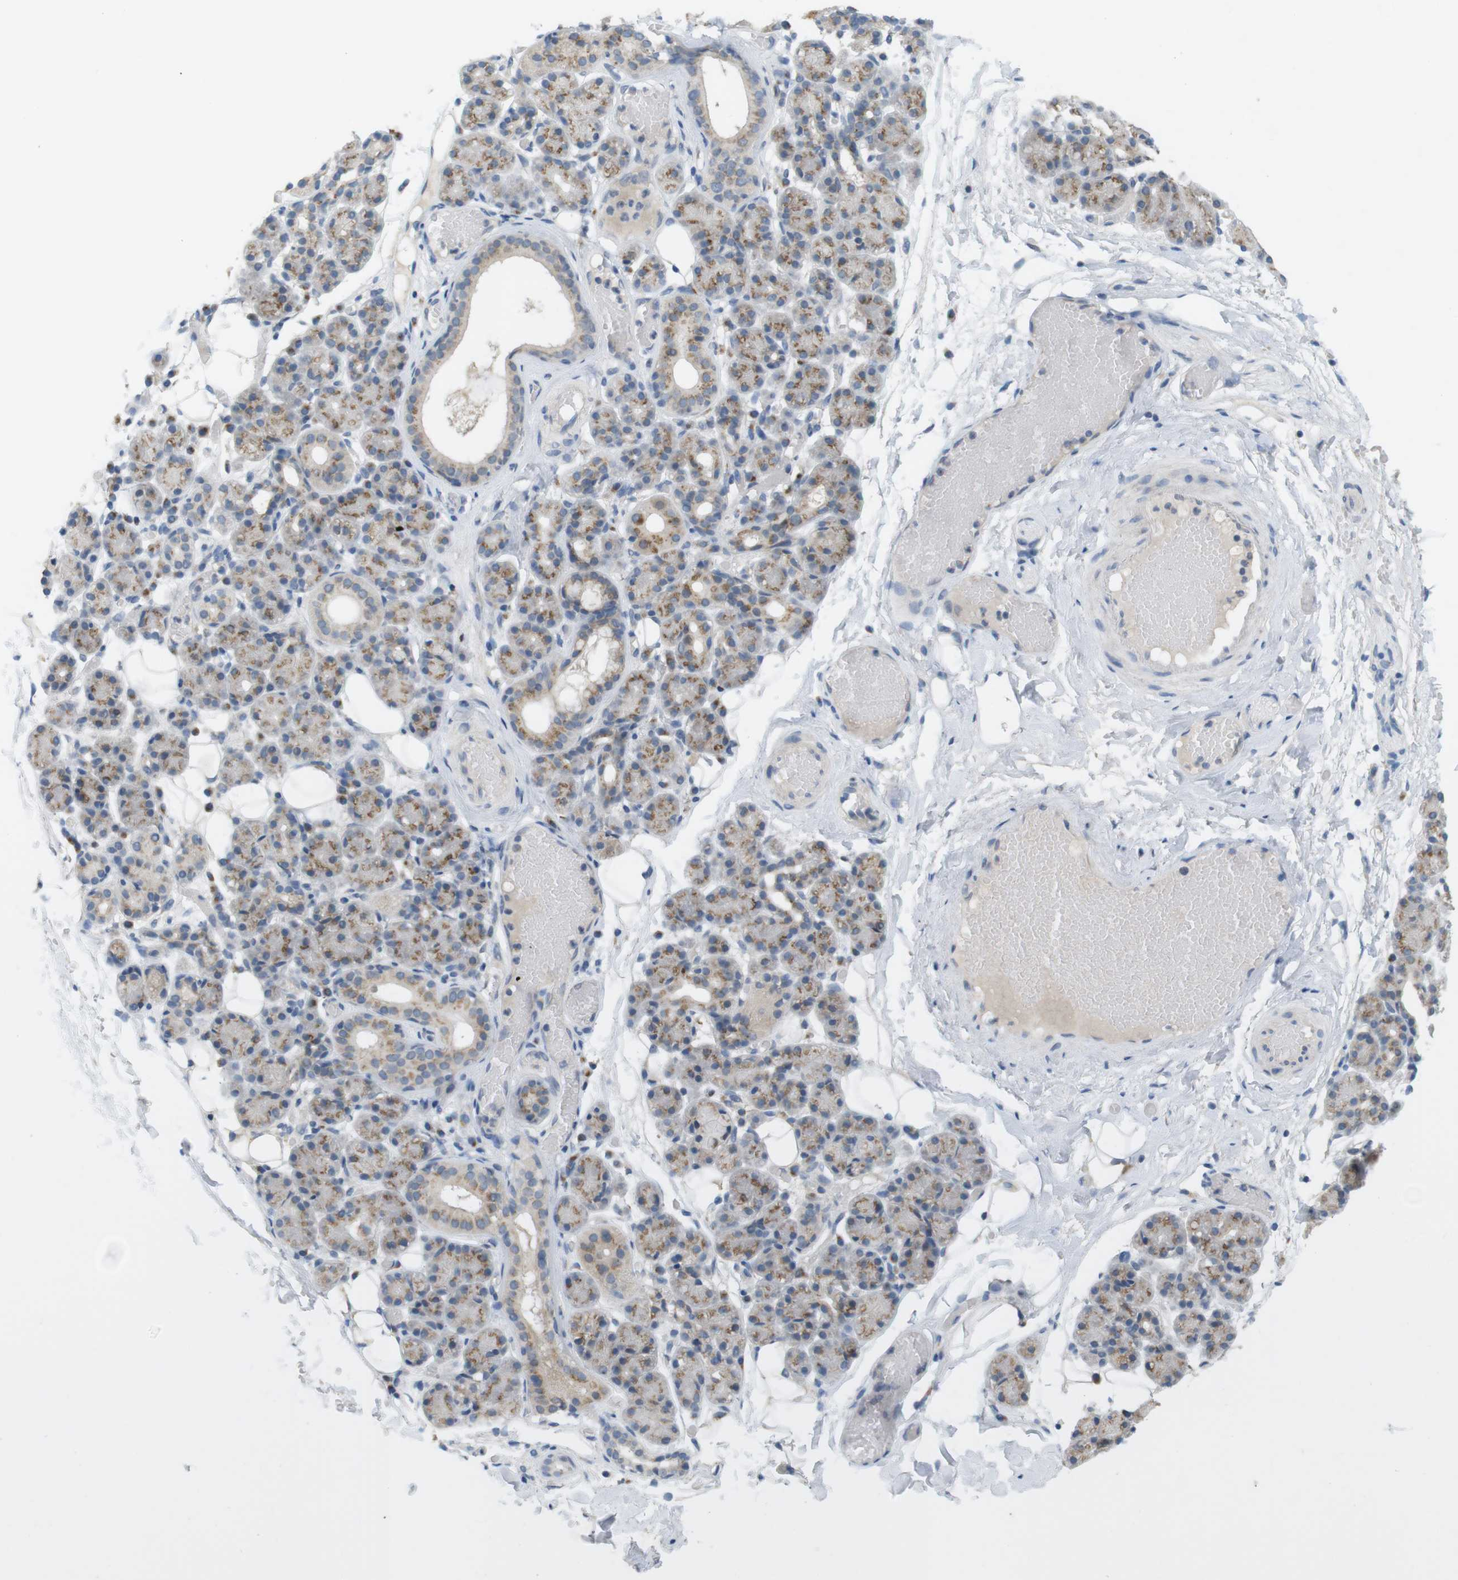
{"staining": {"intensity": "moderate", "quantity": "25%-75%", "location": "cytoplasmic/membranous"}, "tissue": "salivary gland", "cell_type": "Glandular cells", "image_type": "normal", "snomed": [{"axis": "morphology", "description": "Normal tissue, NOS"}, {"axis": "topography", "description": "Salivary gland"}], "caption": "Approximately 25%-75% of glandular cells in unremarkable salivary gland reveal moderate cytoplasmic/membranous protein staining as visualized by brown immunohistochemical staining.", "gene": "YIPF3", "patient": {"sex": "male", "age": 63}}